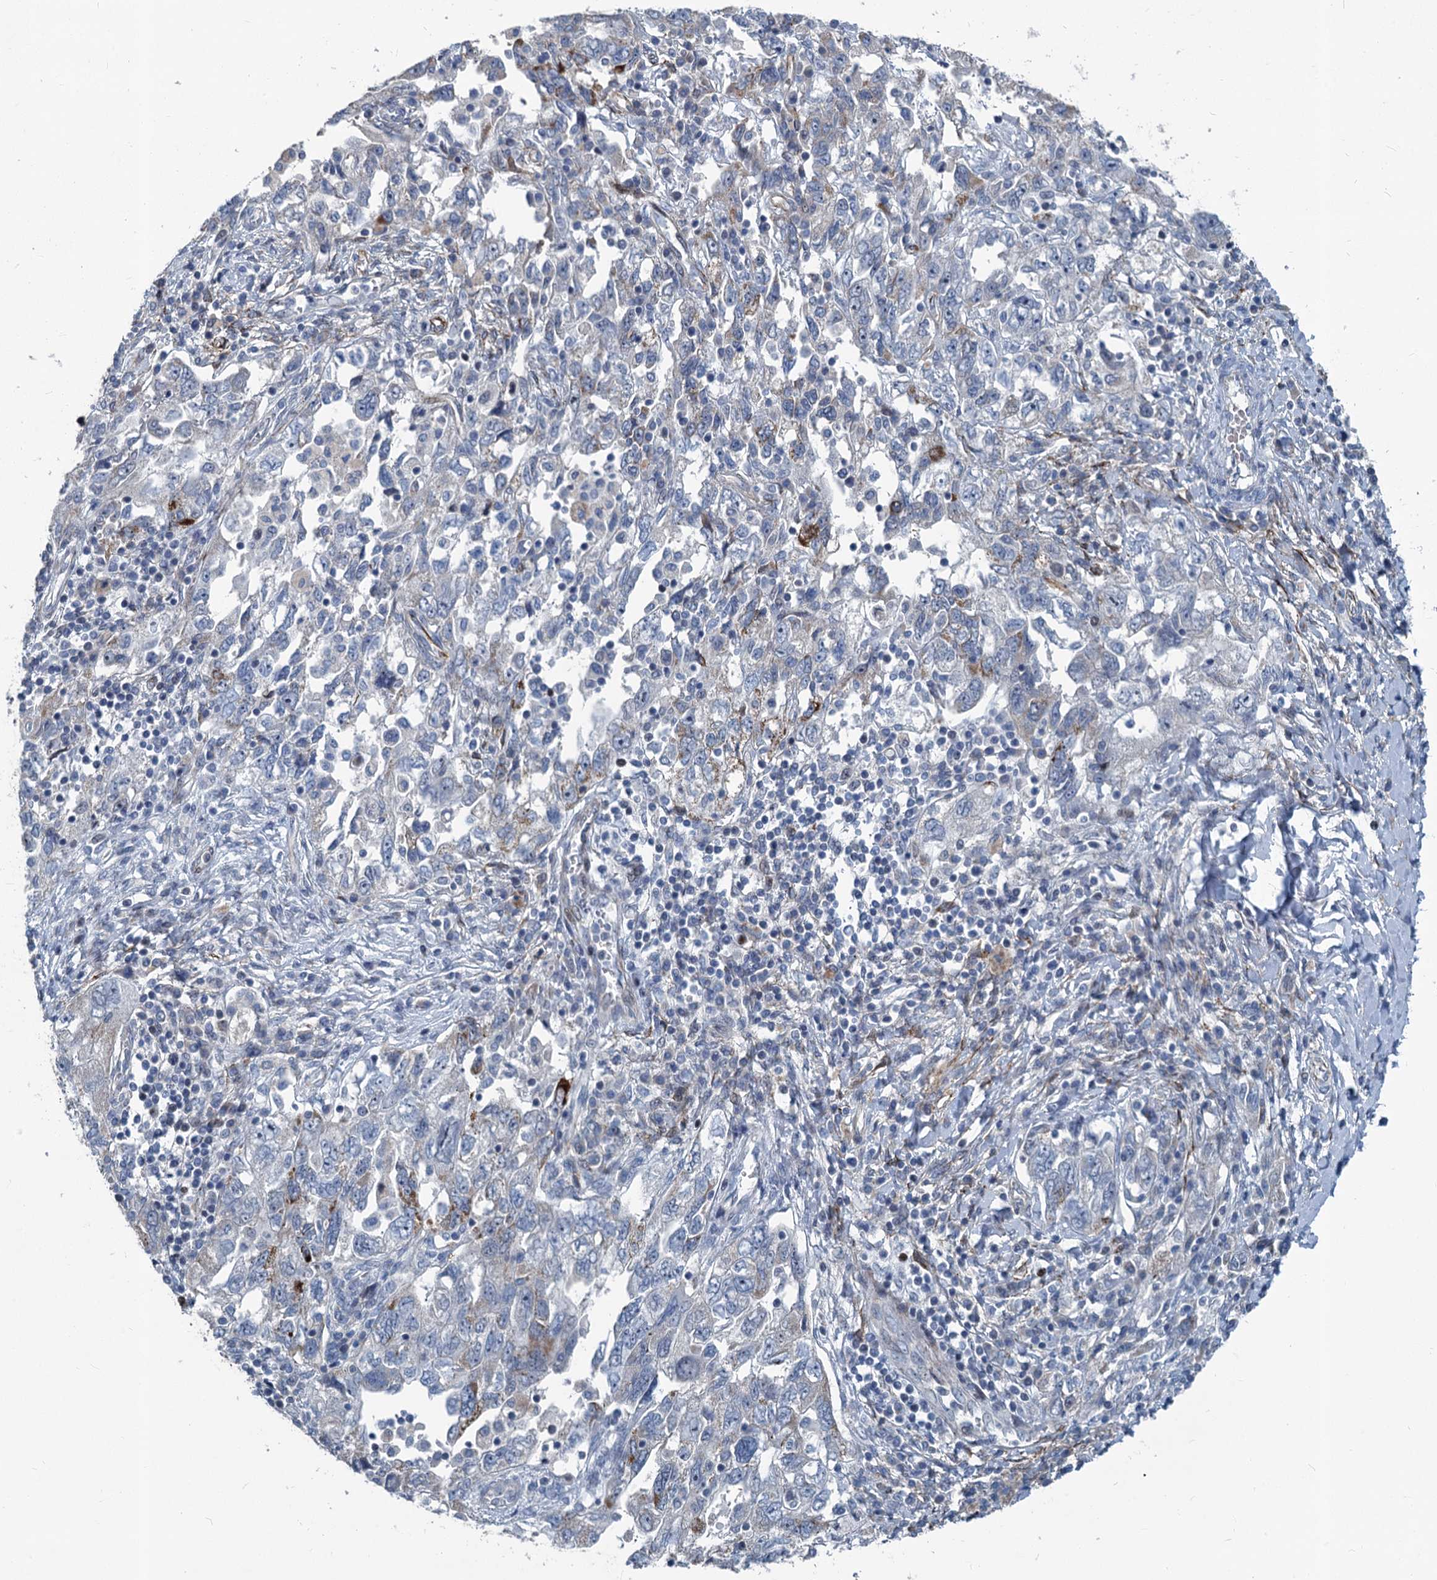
{"staining": {"intensity": "weak", "quantity": "<25%", "location": "cytoplasmic/membranous"}, "tissue": "ovarian cancer", "cell_type": "Tumor cells", "image_type": "cancer", "snomed": [{"axis": "morphology", "description": "Carcinoma, NOS"}, {"axis": "morphology", "description": "Cystadenocarcinoma, serous, NOS"}, {"axis": "topography", "description": "Ovary"}], "caption": "Immunohistochemical staining of ovarian cancer demonstrates no significant positivity in tumor cells.", "gene": "ASXL3", "patient": {"sex": "female", "age": 69}}